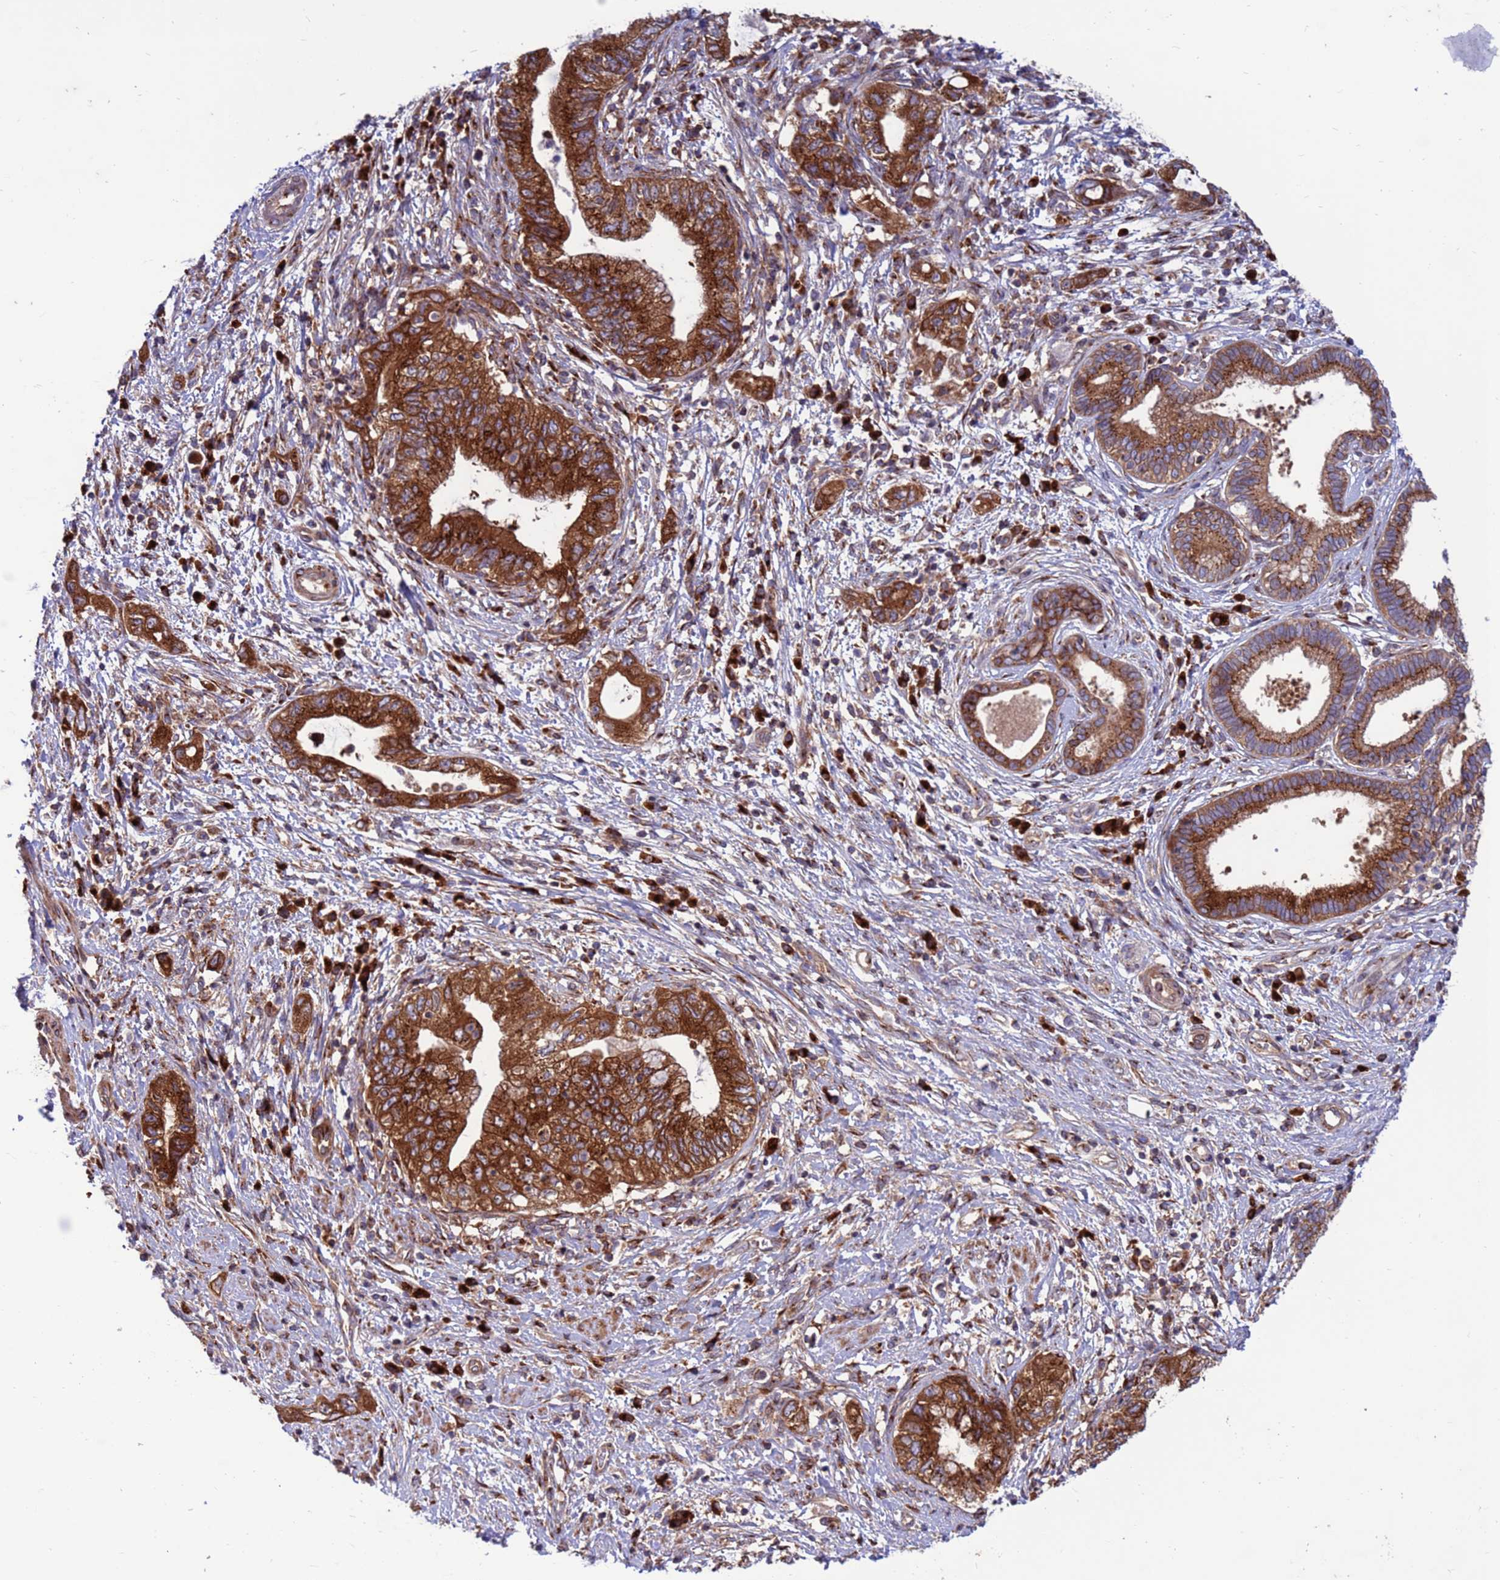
{"staining": {"intensity": "strong", "quantity": ">75%", "location": "cytoplasmic/membranous"}, "tissue": "pancreatic cancer", "cell_type": "Tumor cells", "image_type": "cancer", "snomed": [{"axis": "morphology", "description": "Adenocarcinoma, NOS"}, {"axis": "topography", "description": "Pancreas"}], "caption": "A micrograph of pancreatic cancer (adenocarcinoma) stained for a protein demonstrates strong cytoplasmic/membranous brown staining in tumor cells. (Stains: DAB (3,3'-diaminobenzidine) in brown, nuclei in blue, Microscopy: brightfield microscopy at high magnification).", "gene": "ZC3HAV1", "patient": {"sex": "female", "age": 73}}